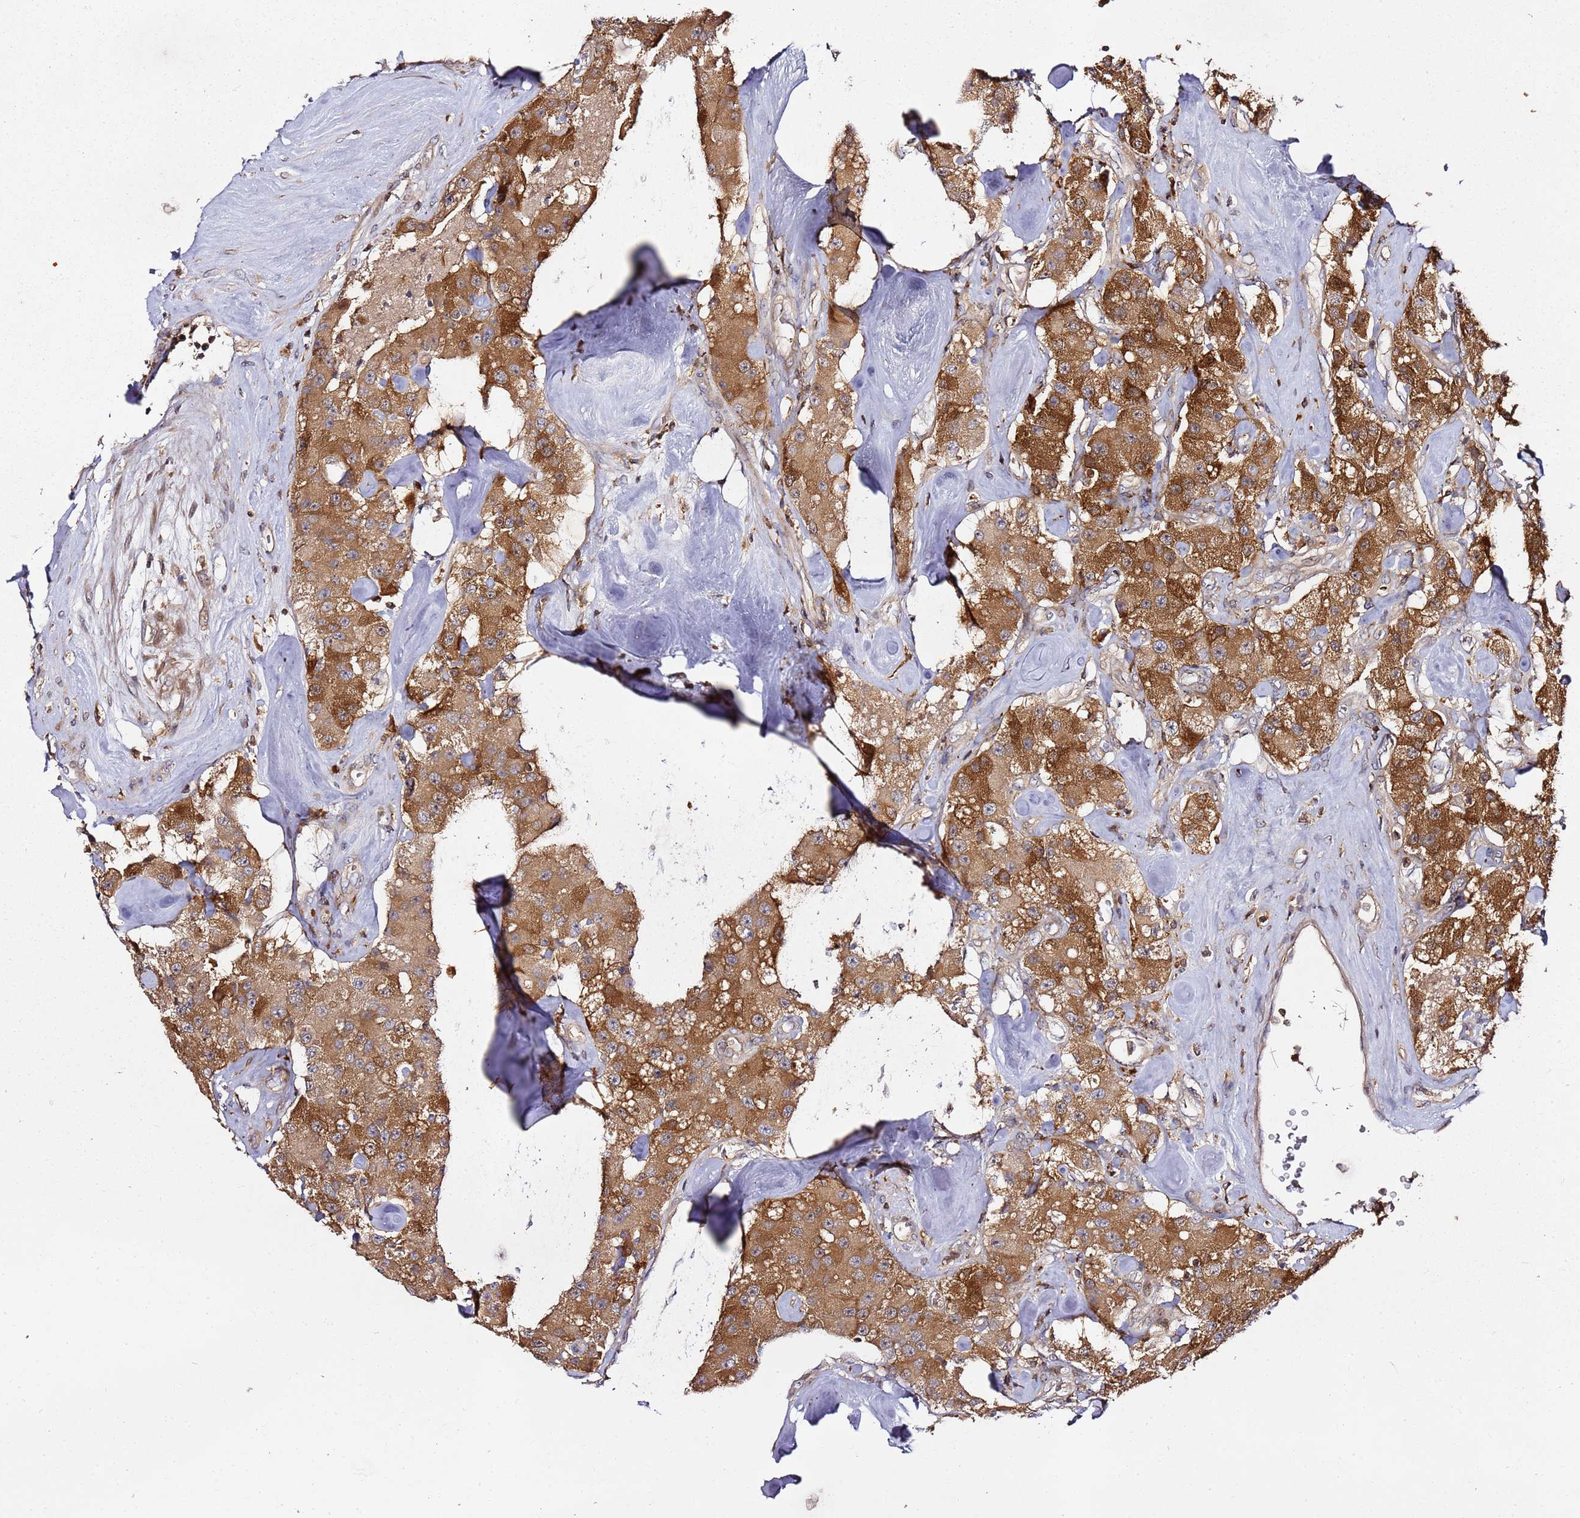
{"staining": {"intensity": "moderate", "quantity": ">75%", "location": "cytoplasmic/membranous"}, "tissue": "carcinoid", "cell_type": "Tumor cells", "image_type": "cancer", "snomed": [{"axis": "morphology", "description": "Carcinoid, malignant, NOS"}, {"axis": "topography", "description": "Pancreas"}], "caption": "Malignant carcinoid stained for a protein reveals moderate cytoplasmic/membranous positivity in tumor cells.", "gene": "PRMT7", "patient": {"sex": "male", "age": 41}}